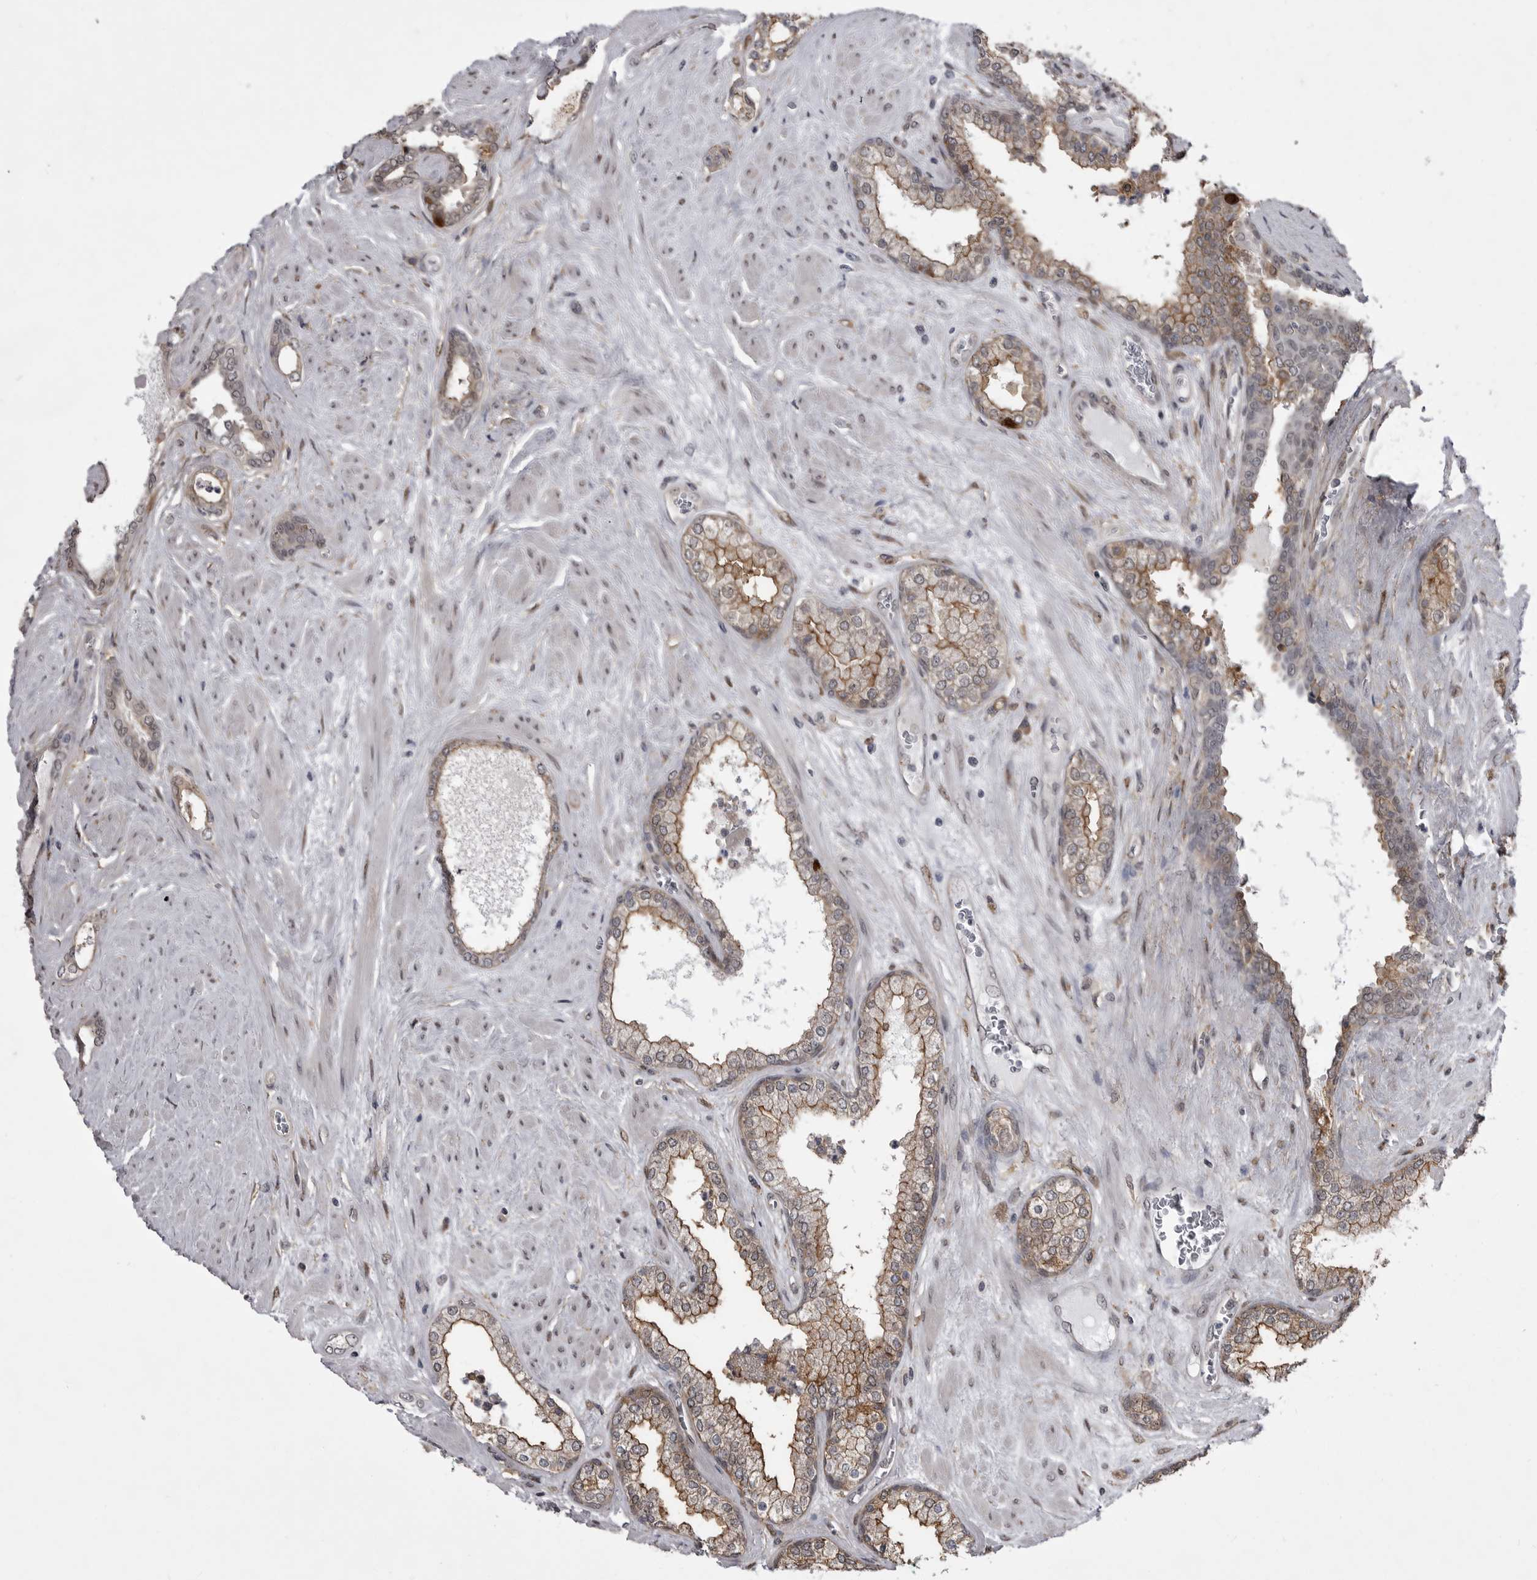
{"staining": {"intensity": "moderate", "quantity": ">75%", "location": "cytoplasmic/membranous"}, "tissue": "prostate cancer", "cell_type": "Tumor cells", "image_type": "cancer", "snomed": [{"axis": "morphology", "description": "Adenocarcinoma, Low grade"}, {"axis": "topography", "description": "Prostate"}], "caption": "A brown stain labels moderate cytoplasmic/membranous expression of a protein in prostate low-grade adenocarcinoma tumor cells.", "gene": "ABL1", "patient": {"sex": "male", "age": 62}}